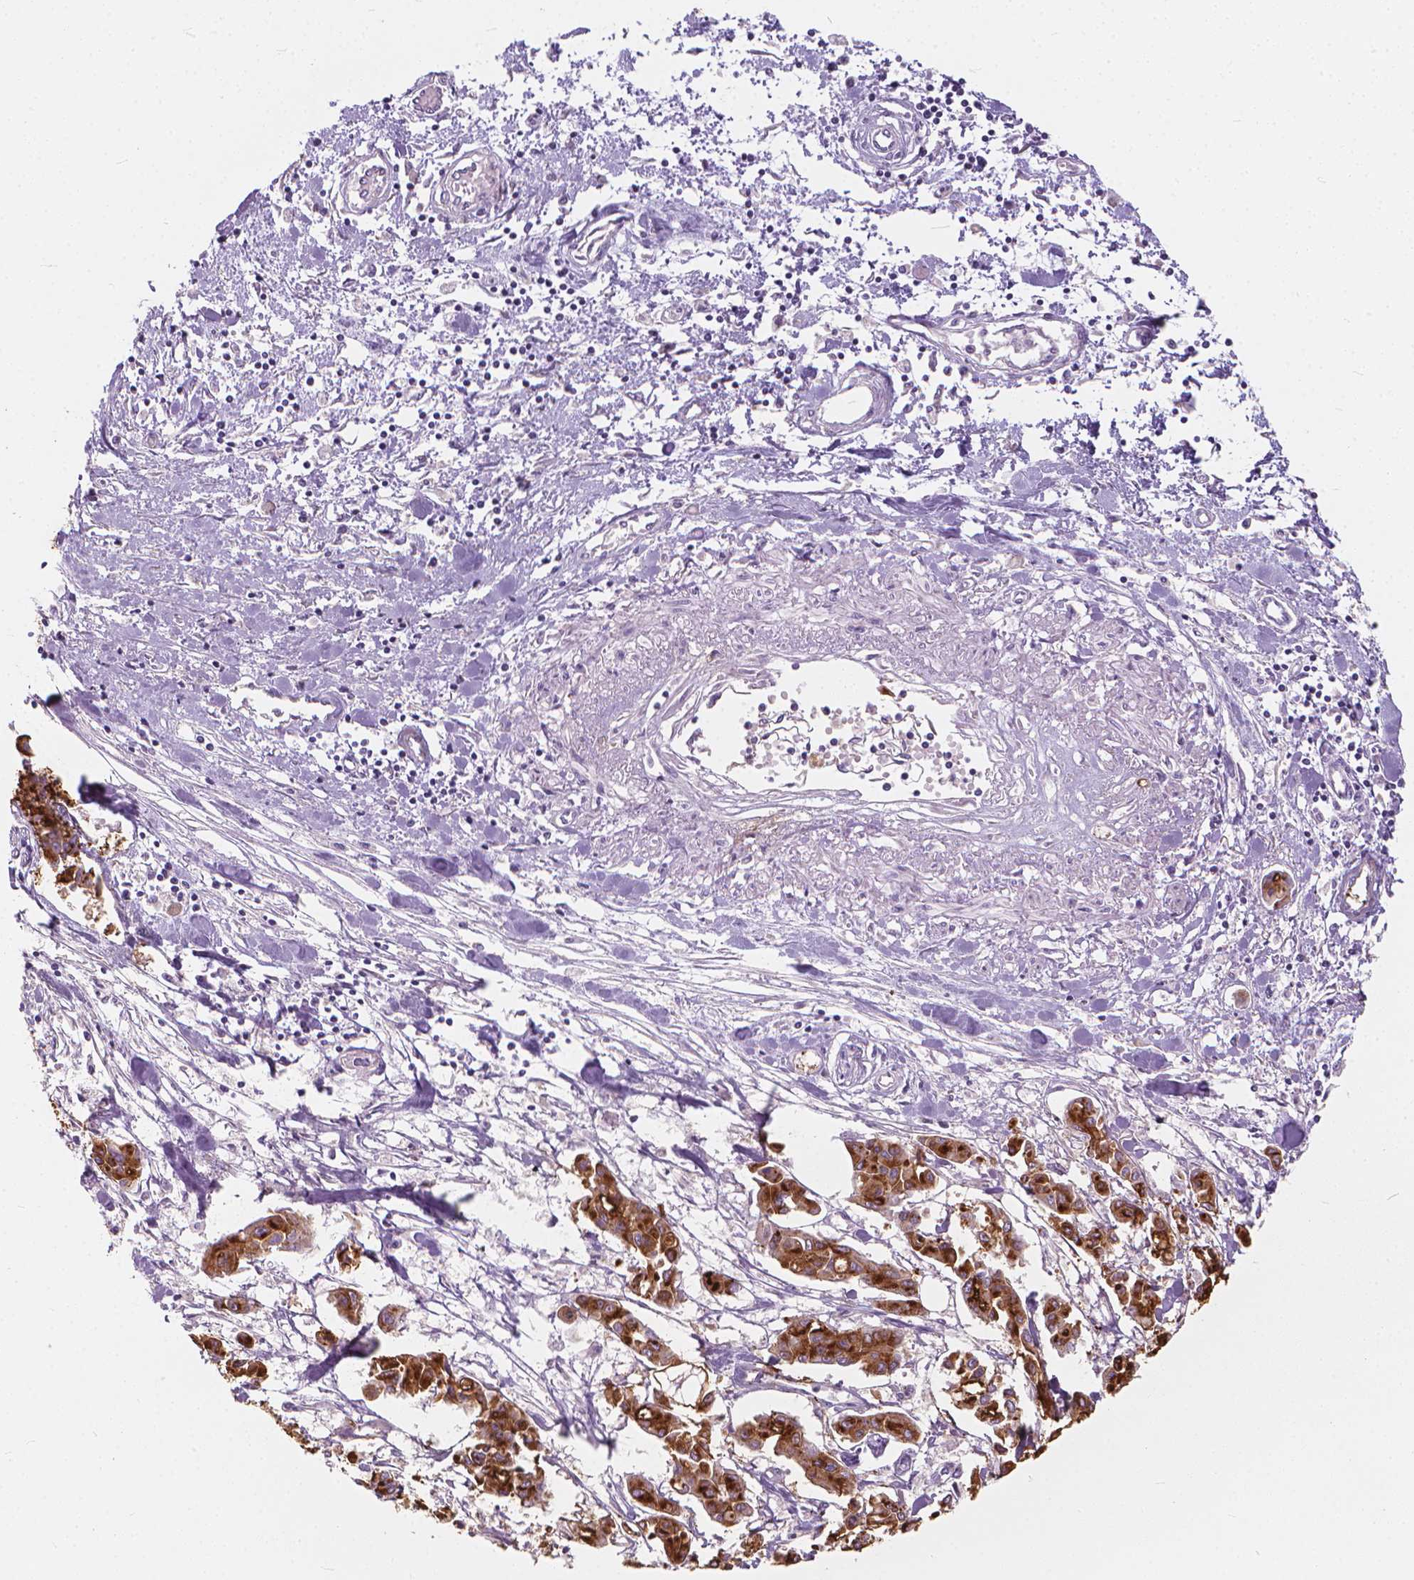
{"staining": {"intensity": "strong", "quantity": ">75%", "location": "cytoplasmic/membranous"}, "tissue": "pancreatic cancer", "cell_type": "Tumor cells", "image_type": "cancer", "snomed": [{"axis": "morphology", "description": "Adenocarcinoma, NOS"}, {"axis": "topography", "description": "Pancreas"}], "caption": "Protein expression analysis of human pancreatic adenocarcinoma reveals strong cytoplasmic/membranous expression in approximately >75% of tumor cells. Immunohistochemistry stains the protein in brown and the nuclei are stained blue.", "gene": "GPRC5A", "patient": {"sex": "male", "age": 61}}